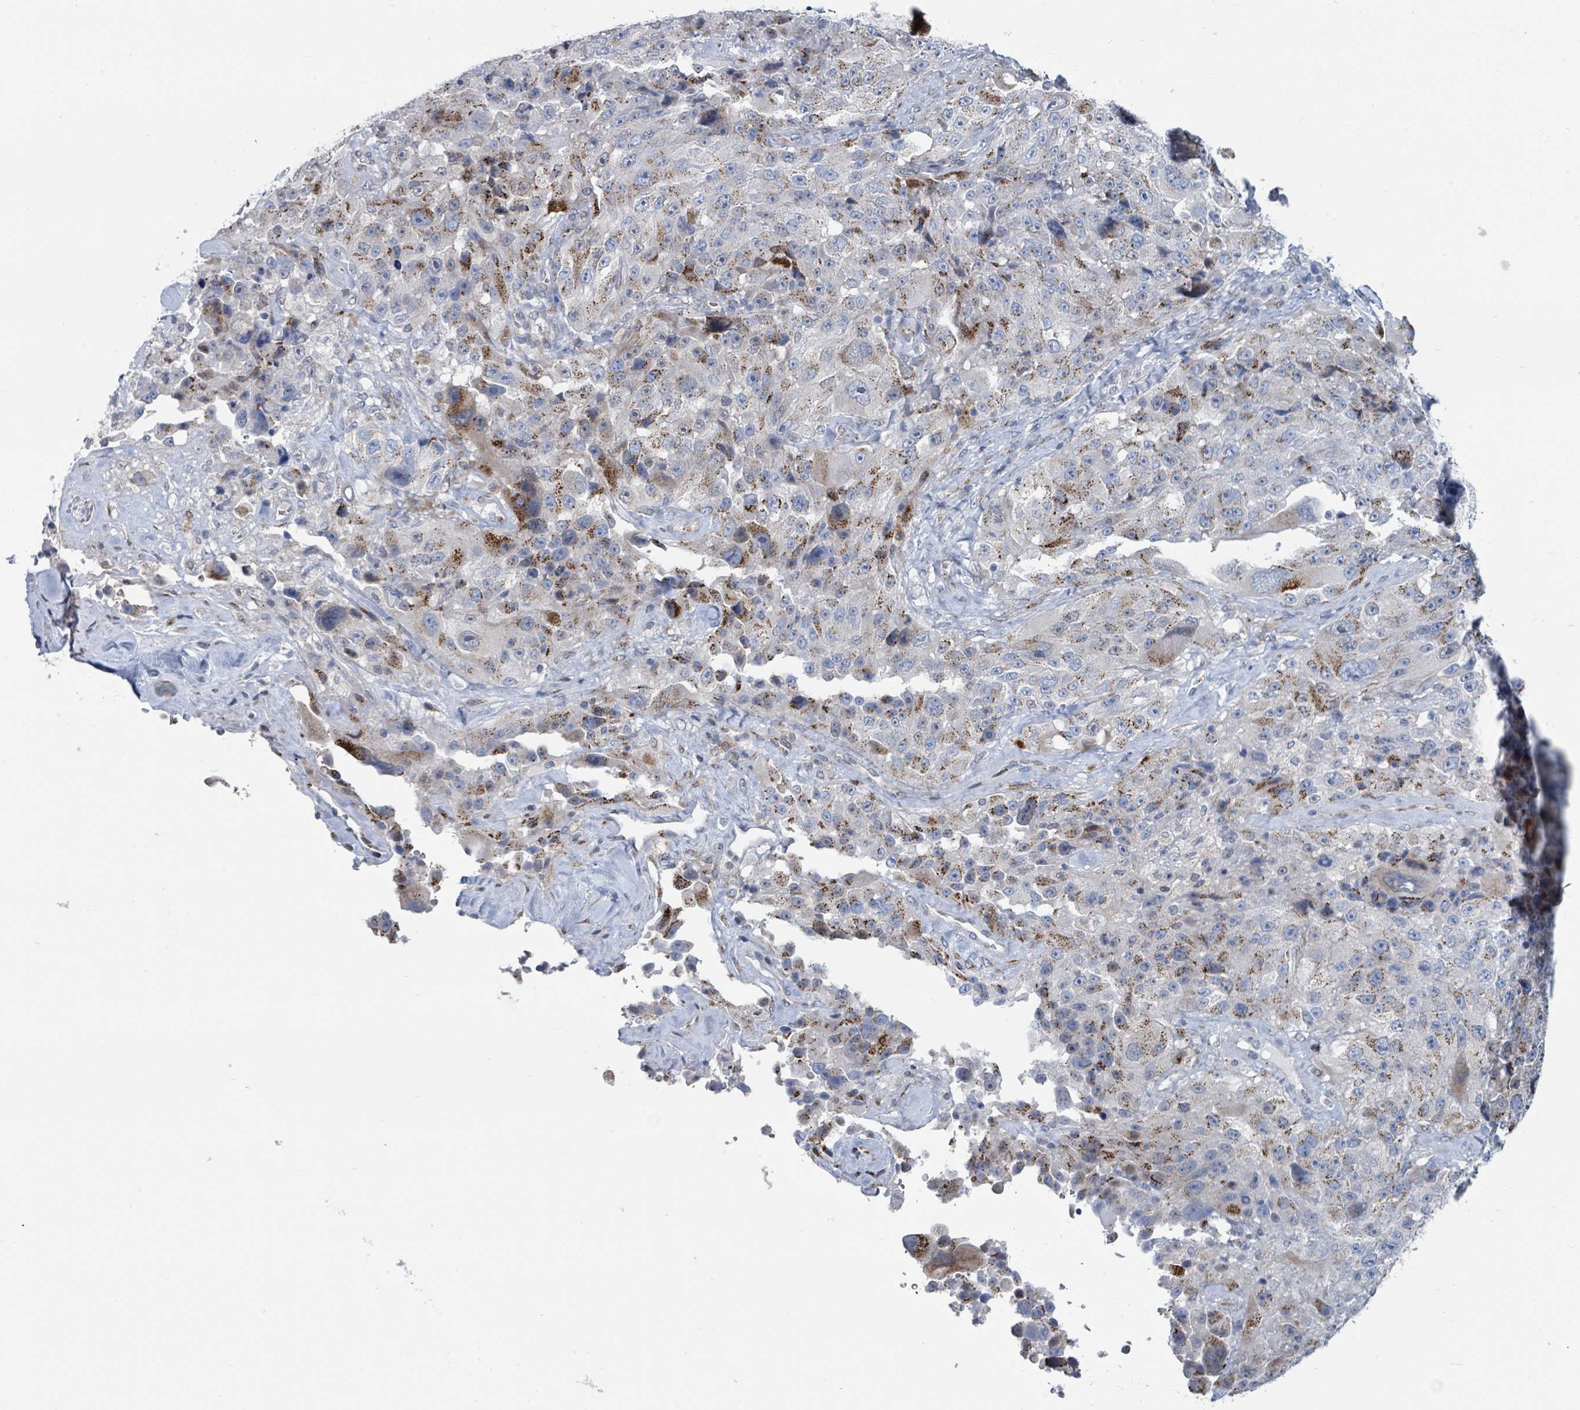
{"staining": {"intensity": "moderate", "quantity": "25%-75%", "location": "cytoplasmic/membranous"}, "tissue": "melanoma", "cell_type": "Tumor cells", "image_type": "cancer", "snomed": [{"axis": "morphology", "description": "Malignant melanoma, Metastatic site"}, {"axis": "topography", "description": "Lymph node"}], "caption": "The histopathology image demonstrates staining of malignant melanoma (metastatic site), revealing moderate cytoplasmic/membranous protein positivity (brown color) within tumor cells.", "gene": "DCAF5", "patient": {"sex": "male", "age": 62}}